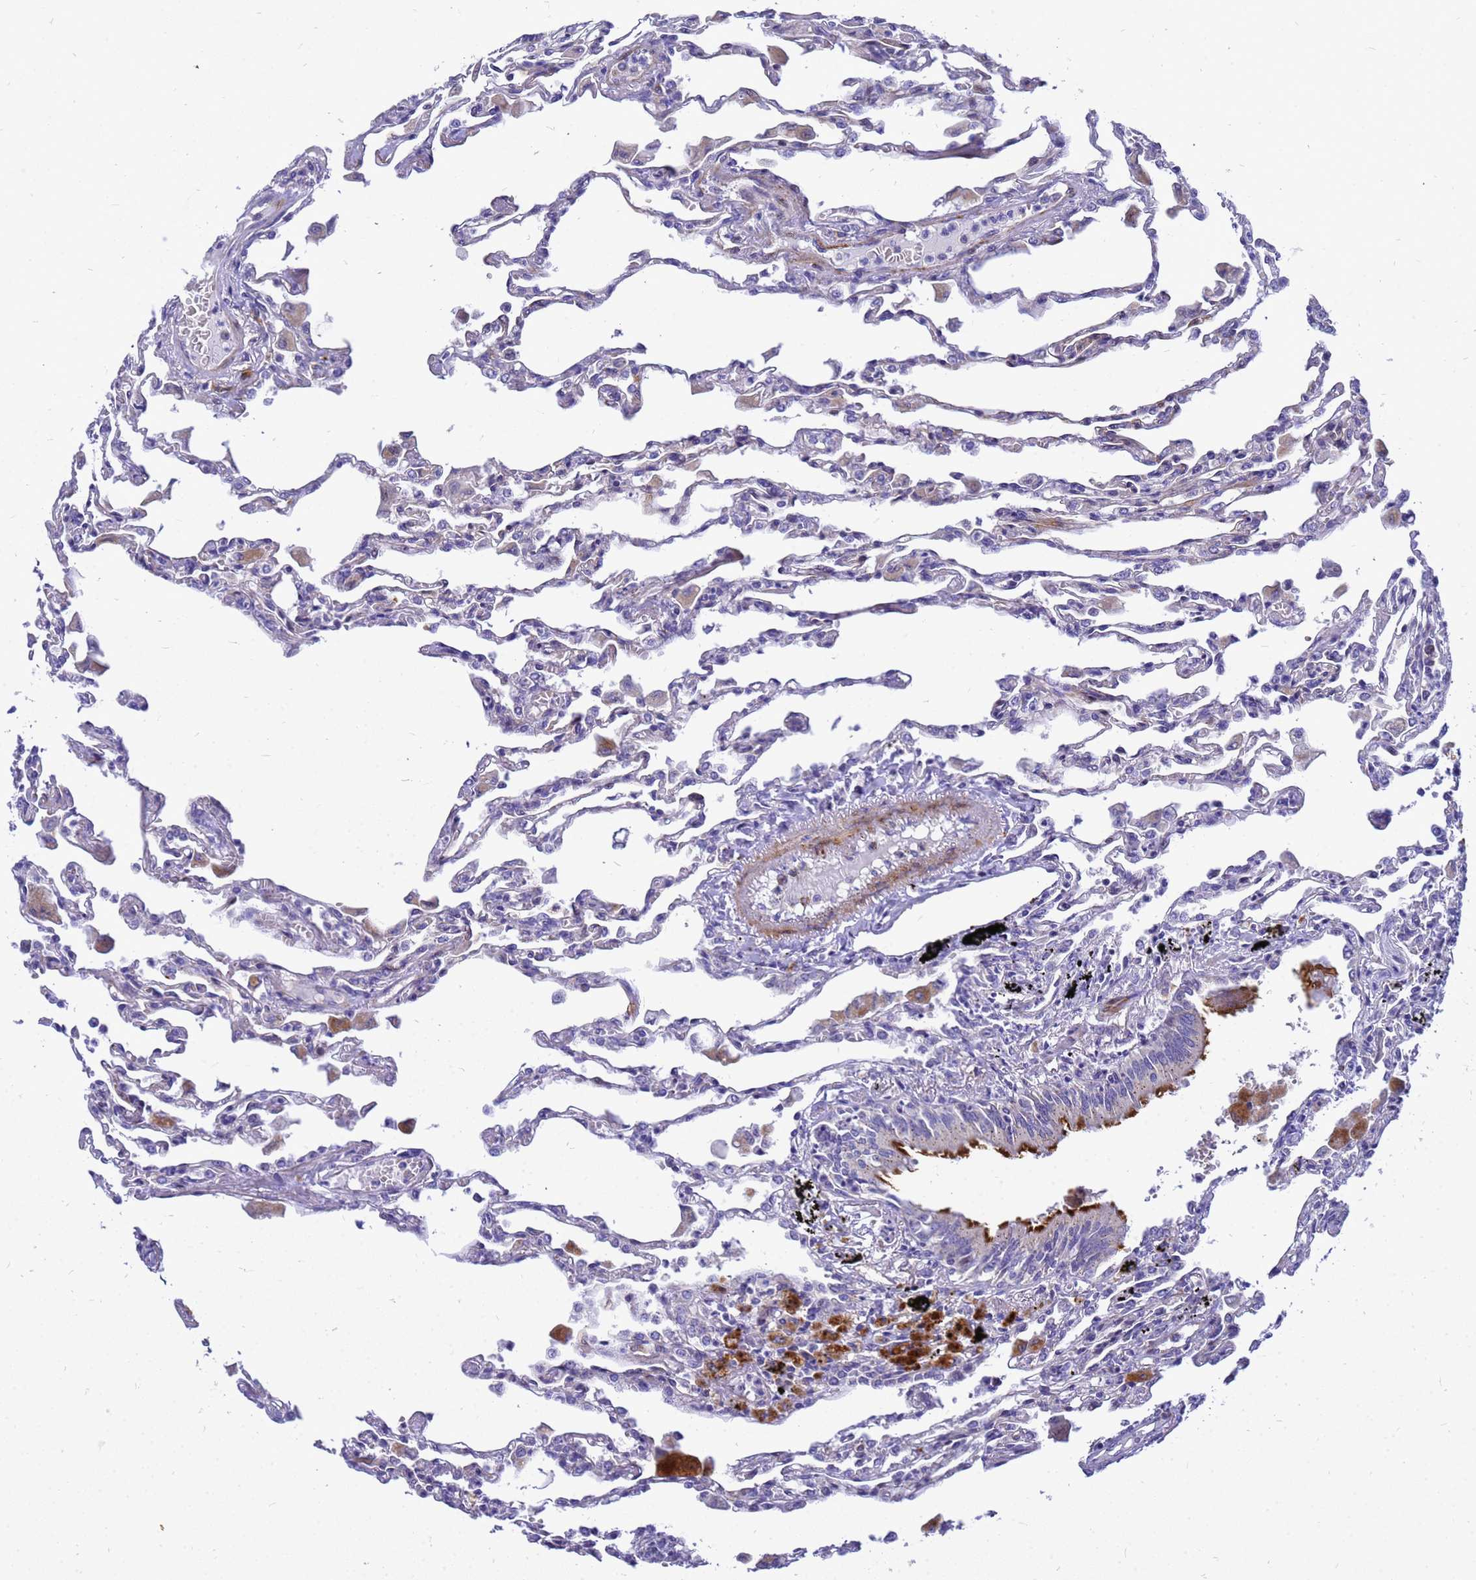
{"staining": {"intensity": "weak", "quantity": "<25%", "location": "cytoplasmic/membranous"}, "tissue": "lung", "cell_type": "Alveolar cells", "image_type": "normal", "snomed": [{"axis": "morphology", "description": "Normal tissue, NOS"}, {"axis": "topography", "description": "Bronchus"}, {"axis": "topography", "description": "Lung"}], "caption": "This is an immunohistochemistry (IHC) micrograph of normal human lung. There is no staining in alveolar cells.", "gene": "POP7", "patient": {"sex": "female", "age": 49}}